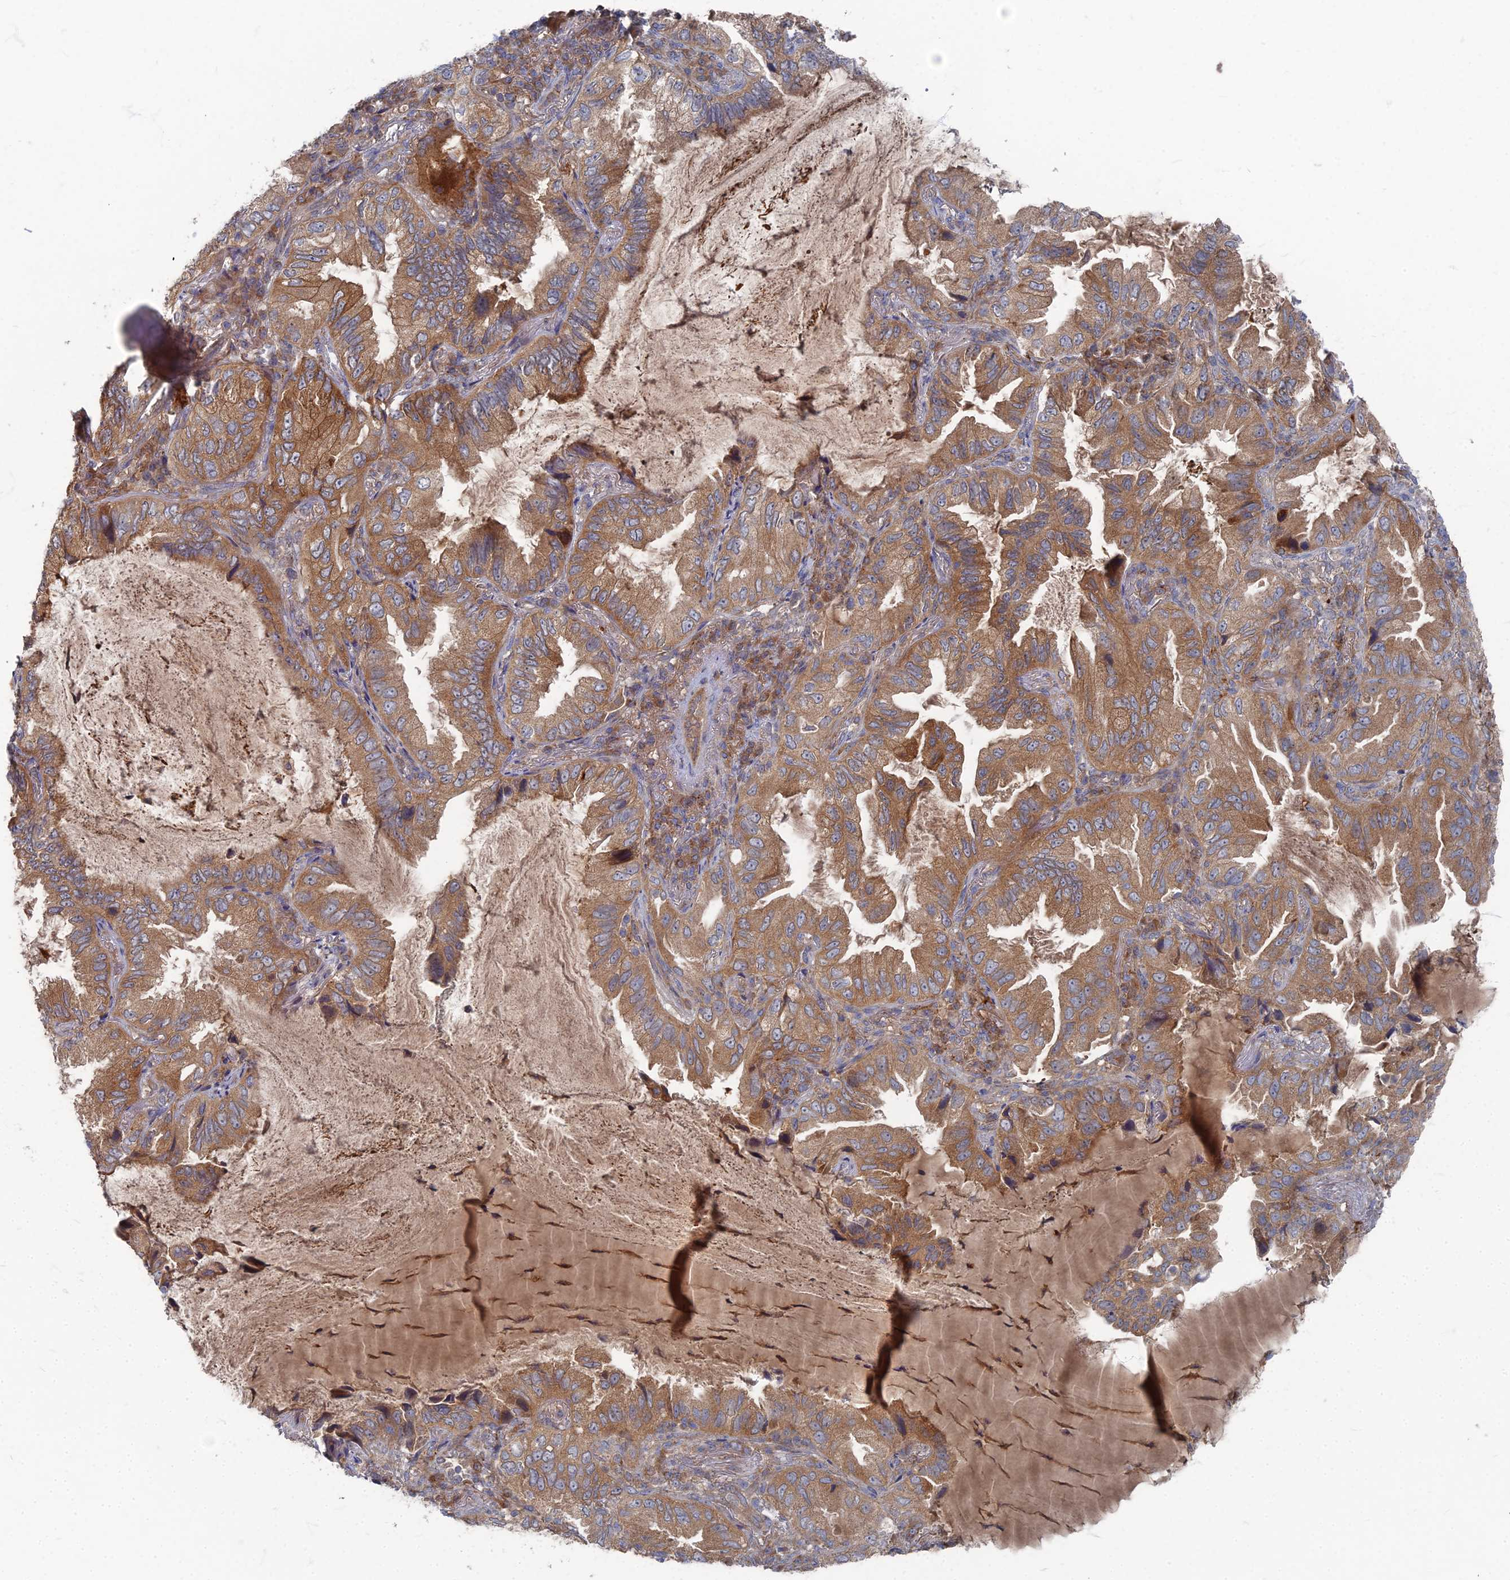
{"staining": {"intensity": "moderate", "quantity": ">75%", "location": "cytoplasmic/membranous"}, "tissue": "lung cancer", "cell_type": "Tumor cells", "image_type": "cancer", "snomed": [{"axis": "morphology", "description": "Adenocarcinoma, NOS"}, {"axis": "topography", "description": "Lung"}], "caption": "Immunohistochemical staining of adenocarcinoma (lung) exhibits medium levels of moderate cytoplasmic/membranous staining in about >75% of tumor cells. Using DAB (3,3'-diaminobenzidine) (brown) and hematoxylin (blue) stains, captured at high magnification using brightfield microscopy.", "gene": "PPCDC", "patient": {"sex": "female", "age": 69}}